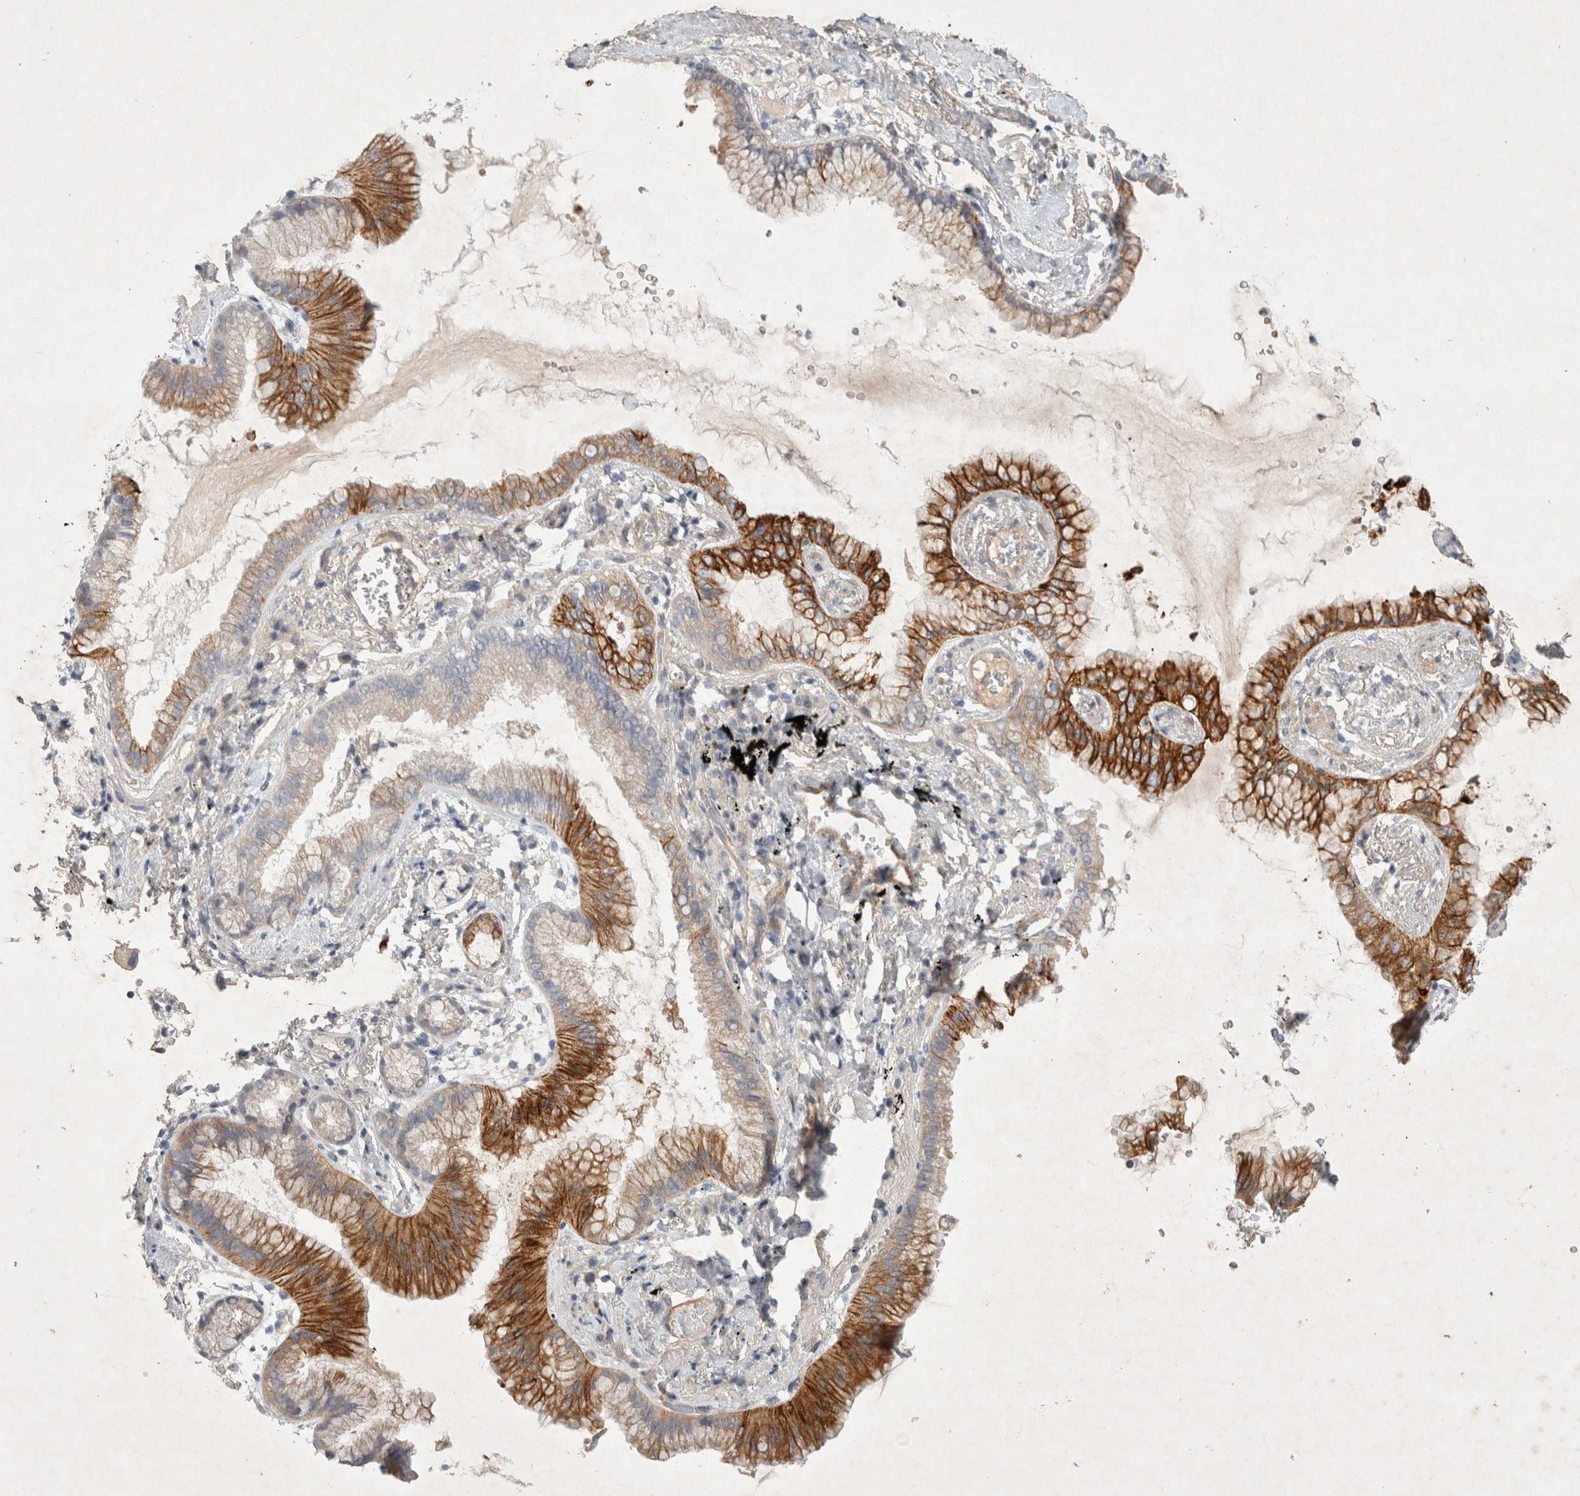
{"staining": {"intensity": "strong", "quantity": ">75%", "location": "cytoplasmic/membranous"}, "tissue": "lung cancer", "cell_type": "Tumor cells", "image_type": "cancer", "snomed": [{"axis": "morphology", "description": "Adenocarcinoma, NOS"}, {"axis": "topography", "description": "Lung"}], "caption": "Strong cytoplasmic/membranous protein expression is identified in approximately >75% of tumor cells in lung cancer.", "gene": "BZW2", "patient": {"sex": "female", "age": 70}}